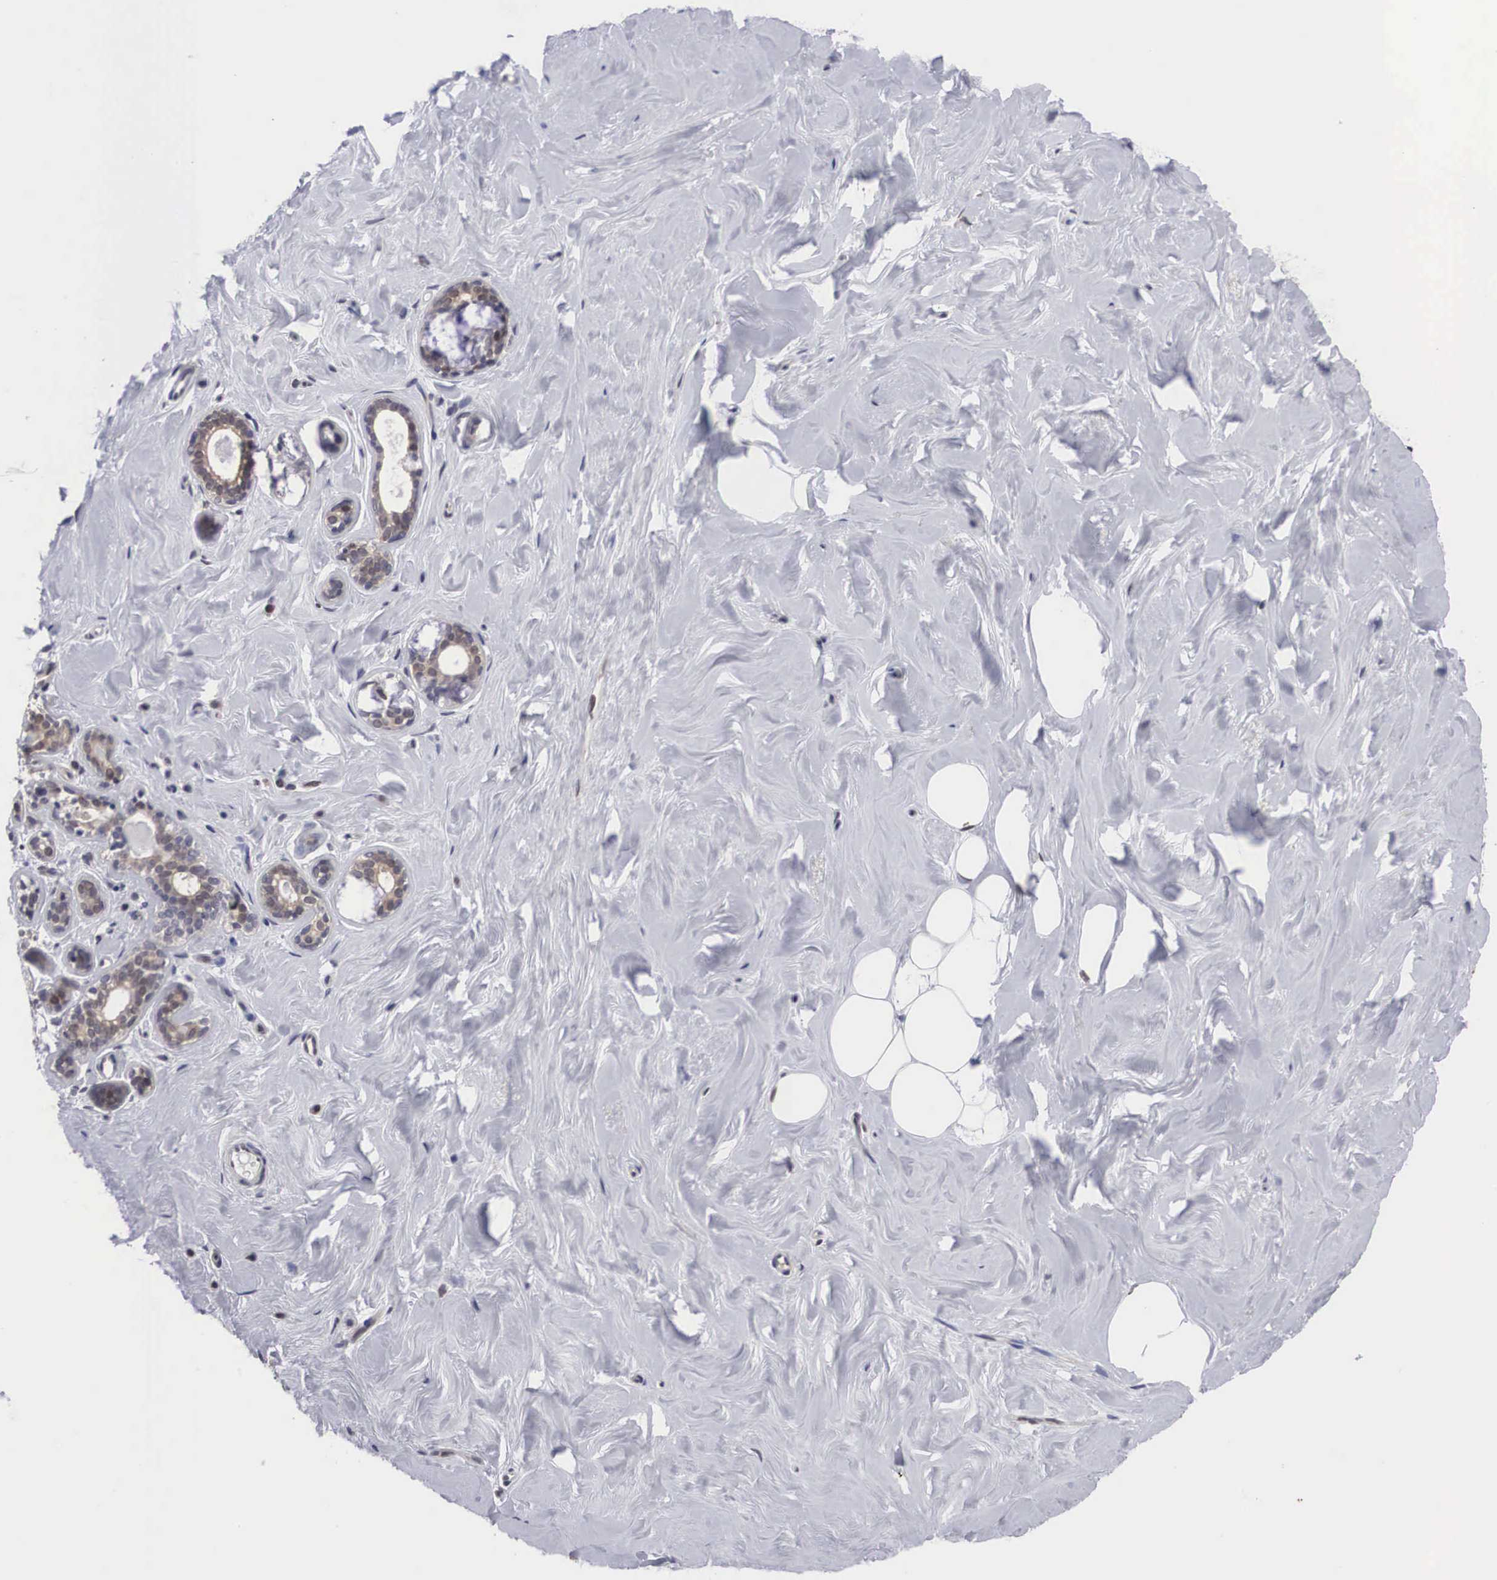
{"staining": {"intensity": "negative", "quantity": "none", "location": "none"}, "tissue": "breast", "cell_type": "Adipocytes", "image_type": "normal", "snomed": [{"axis": "morphology", "description": "Normal tissue, NOS"}, {"axis": "topography", "description": "Breast"}], "caption": "The immunohistochemistry photomicrograph has no significant staining in adipocytes of breast. The staining is performed using DAB (3,3'-diaminobenzidine) brown chromogen with nuclei counter-stained in using hematoxylin.", "gene": "OTX2", "patient": {"sex": "female", "age": 54}}